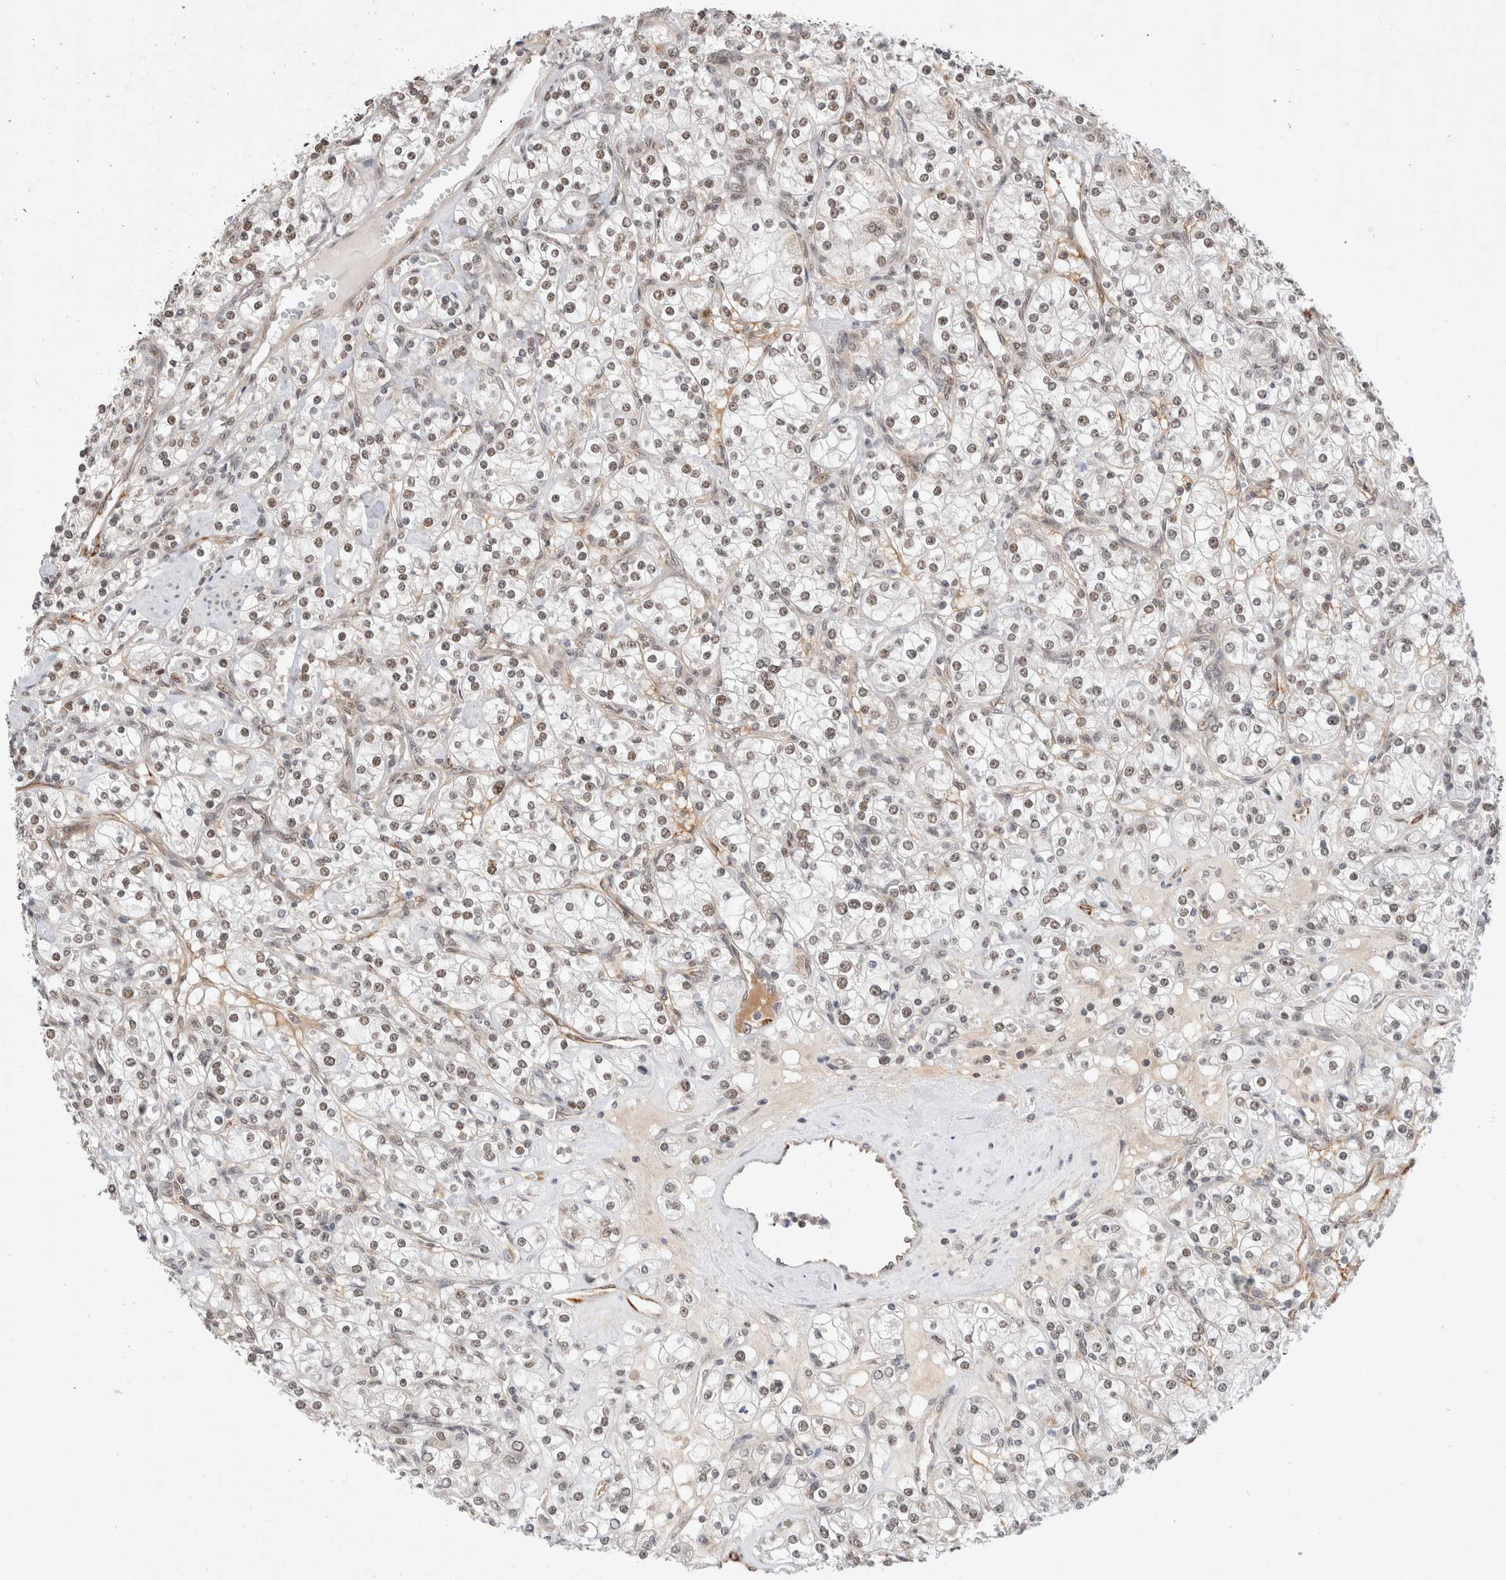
{"staining": {"intensity": "moderate", "quantity": ">75%", "location": "nuclear"}, "tissue": "renal cancer", "cell_type": "Tumor cells", "image_type": "cancer", "snomed": [{"axis": "morphology", "description": "Adenocarcinoma, NOS"}, {"axis": "topography", "description": "Kidney"}], "caption": "Moderate nuclear expression for a protein is present in approximately >75% of tumor cells of renal cancer (adenocarcinoma) using immunohistochemistry.", "gene": "GTF2I", "patient": {"sex": "male", "age": 77}}